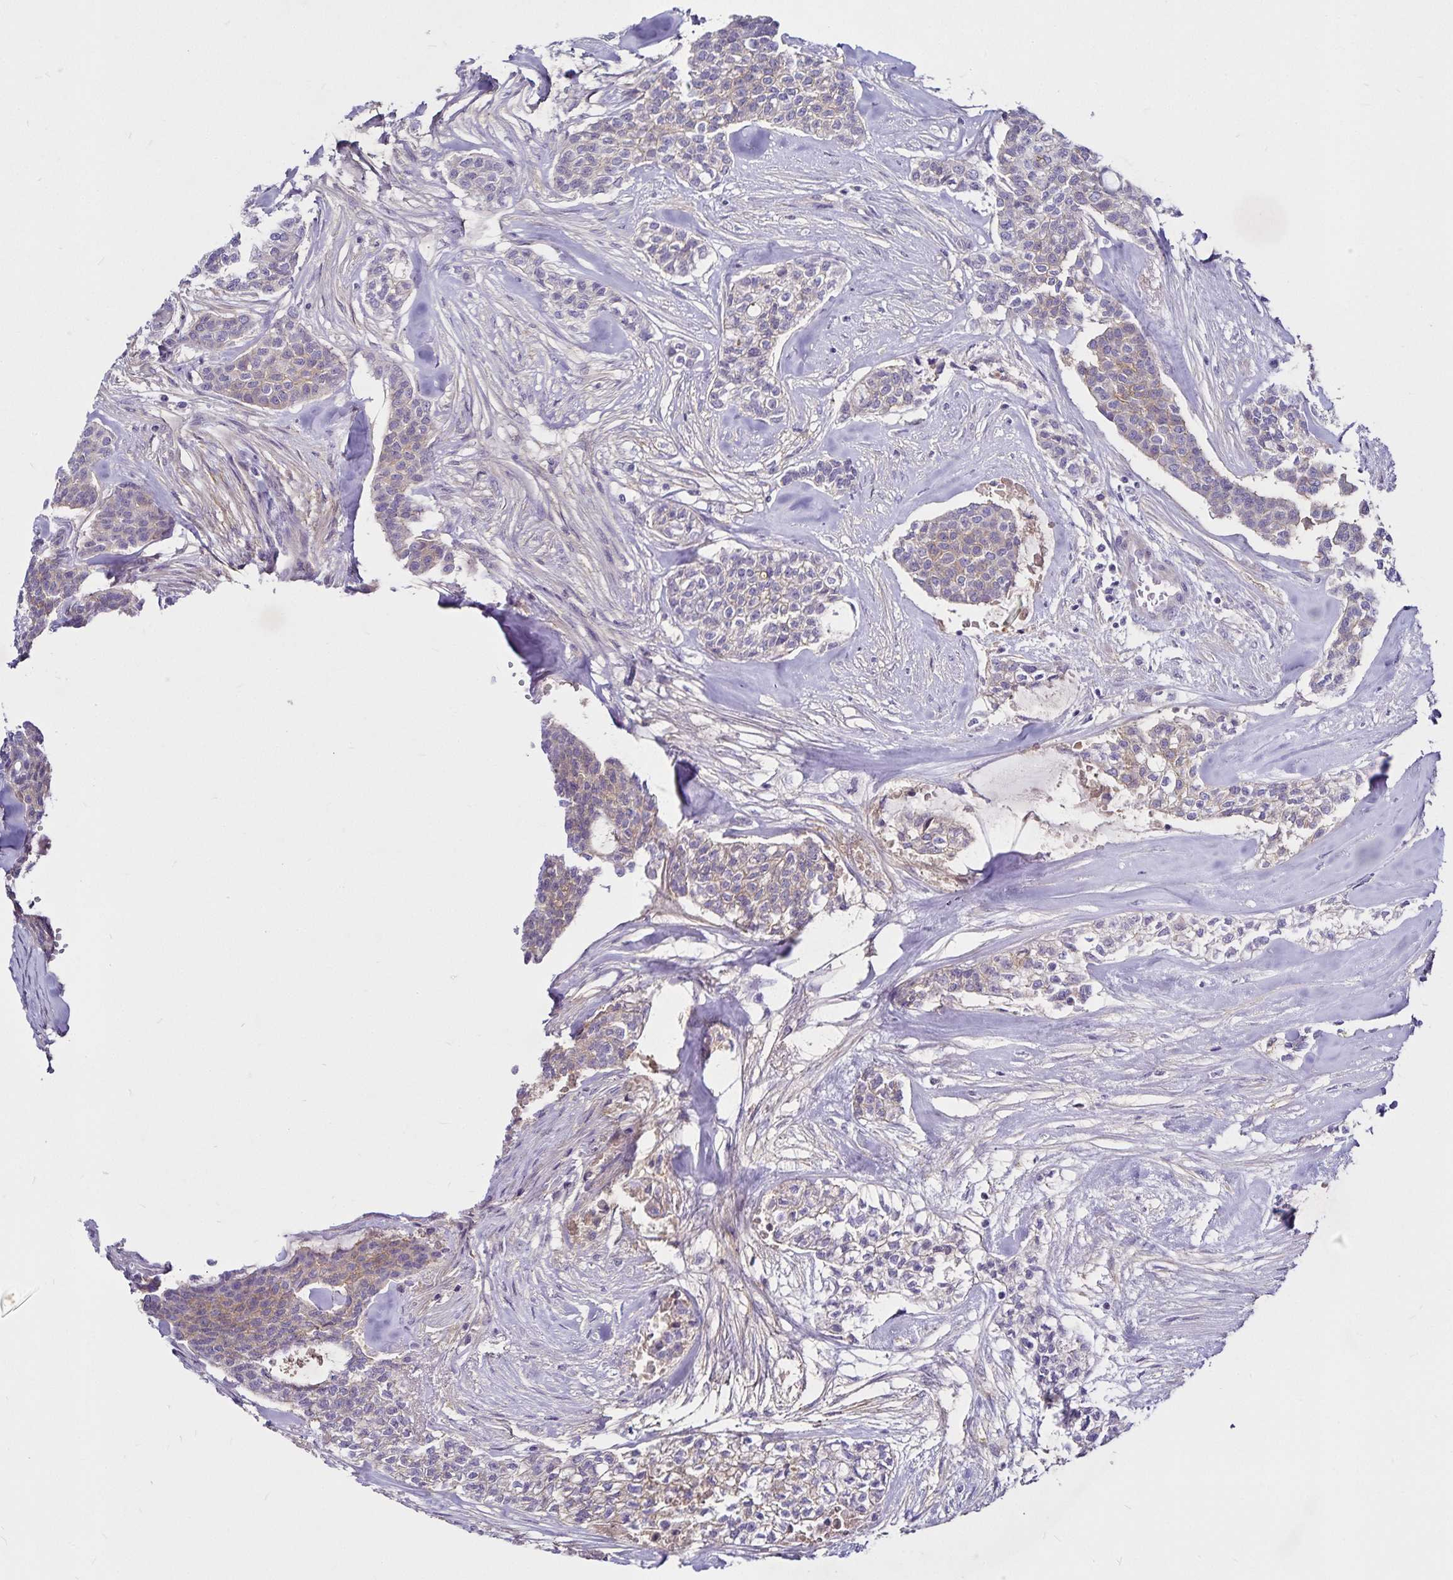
{"staining": {"intensity": "weak", "quantity": "25%-75%", "location": "cytoplasmic/membranous"}, "tissue": "head and neck cancer", "cell_type": "Tumor cells", "image_type": "cancer", "snomed": [{"axis": "morphology", "description": "Adenocarcinoma, NOS"}, {"axis": "topography", "description": "Head-Neck"}], "caption": "Immunohistochemical staining of adenocarcinoma (head and neck) reveals weak cytoplasmic/membranous protein positivity in approximately 25%-75% of tumor cells.", "gene": "GNG12", "patient": {"sex": "male", "age": 81}}